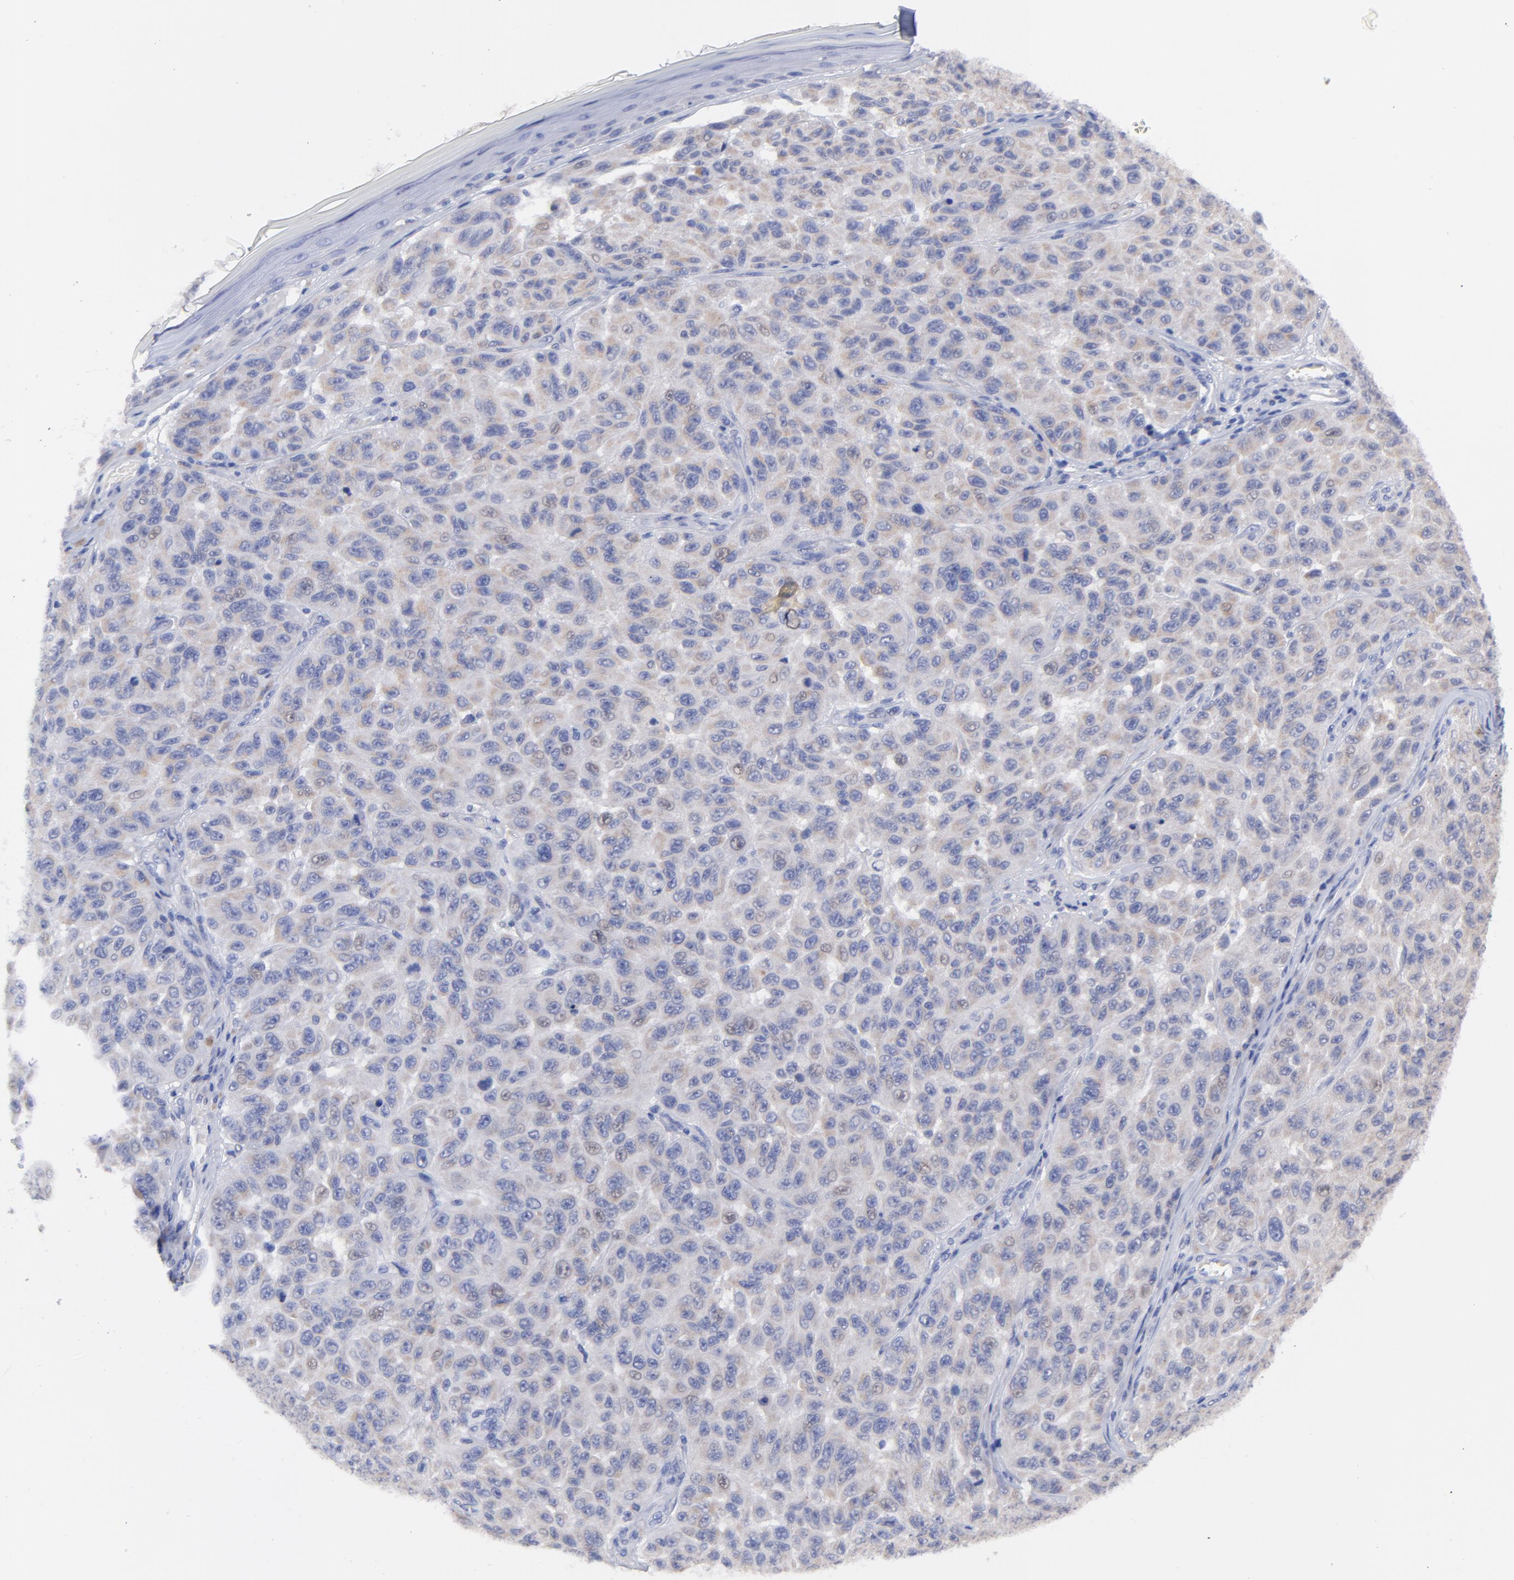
{"staining": {"intensity": "weak", "quantity": "25%-75%", "location": "nuclear"}, "tissue": "melanoma", "cell_type": "Tumor cells", "image_type": "cancer", "snomed": [{"axis": "morphology", "description": "Malignant melanoma, NOS"}, {"axis": "topography", "description": "Skin"}], "caption": "Melanoma stained with immunohistochemistry demonstrates weak nuclear positivity in approximately 25%-75% of tumor cells. (DAB (3,3'-diaminobenzidine) IHC, brown staining for protein, blue staining for nuclei).", "gene": "CFAP57", "patient": {"sex": "male", "age": 30}}